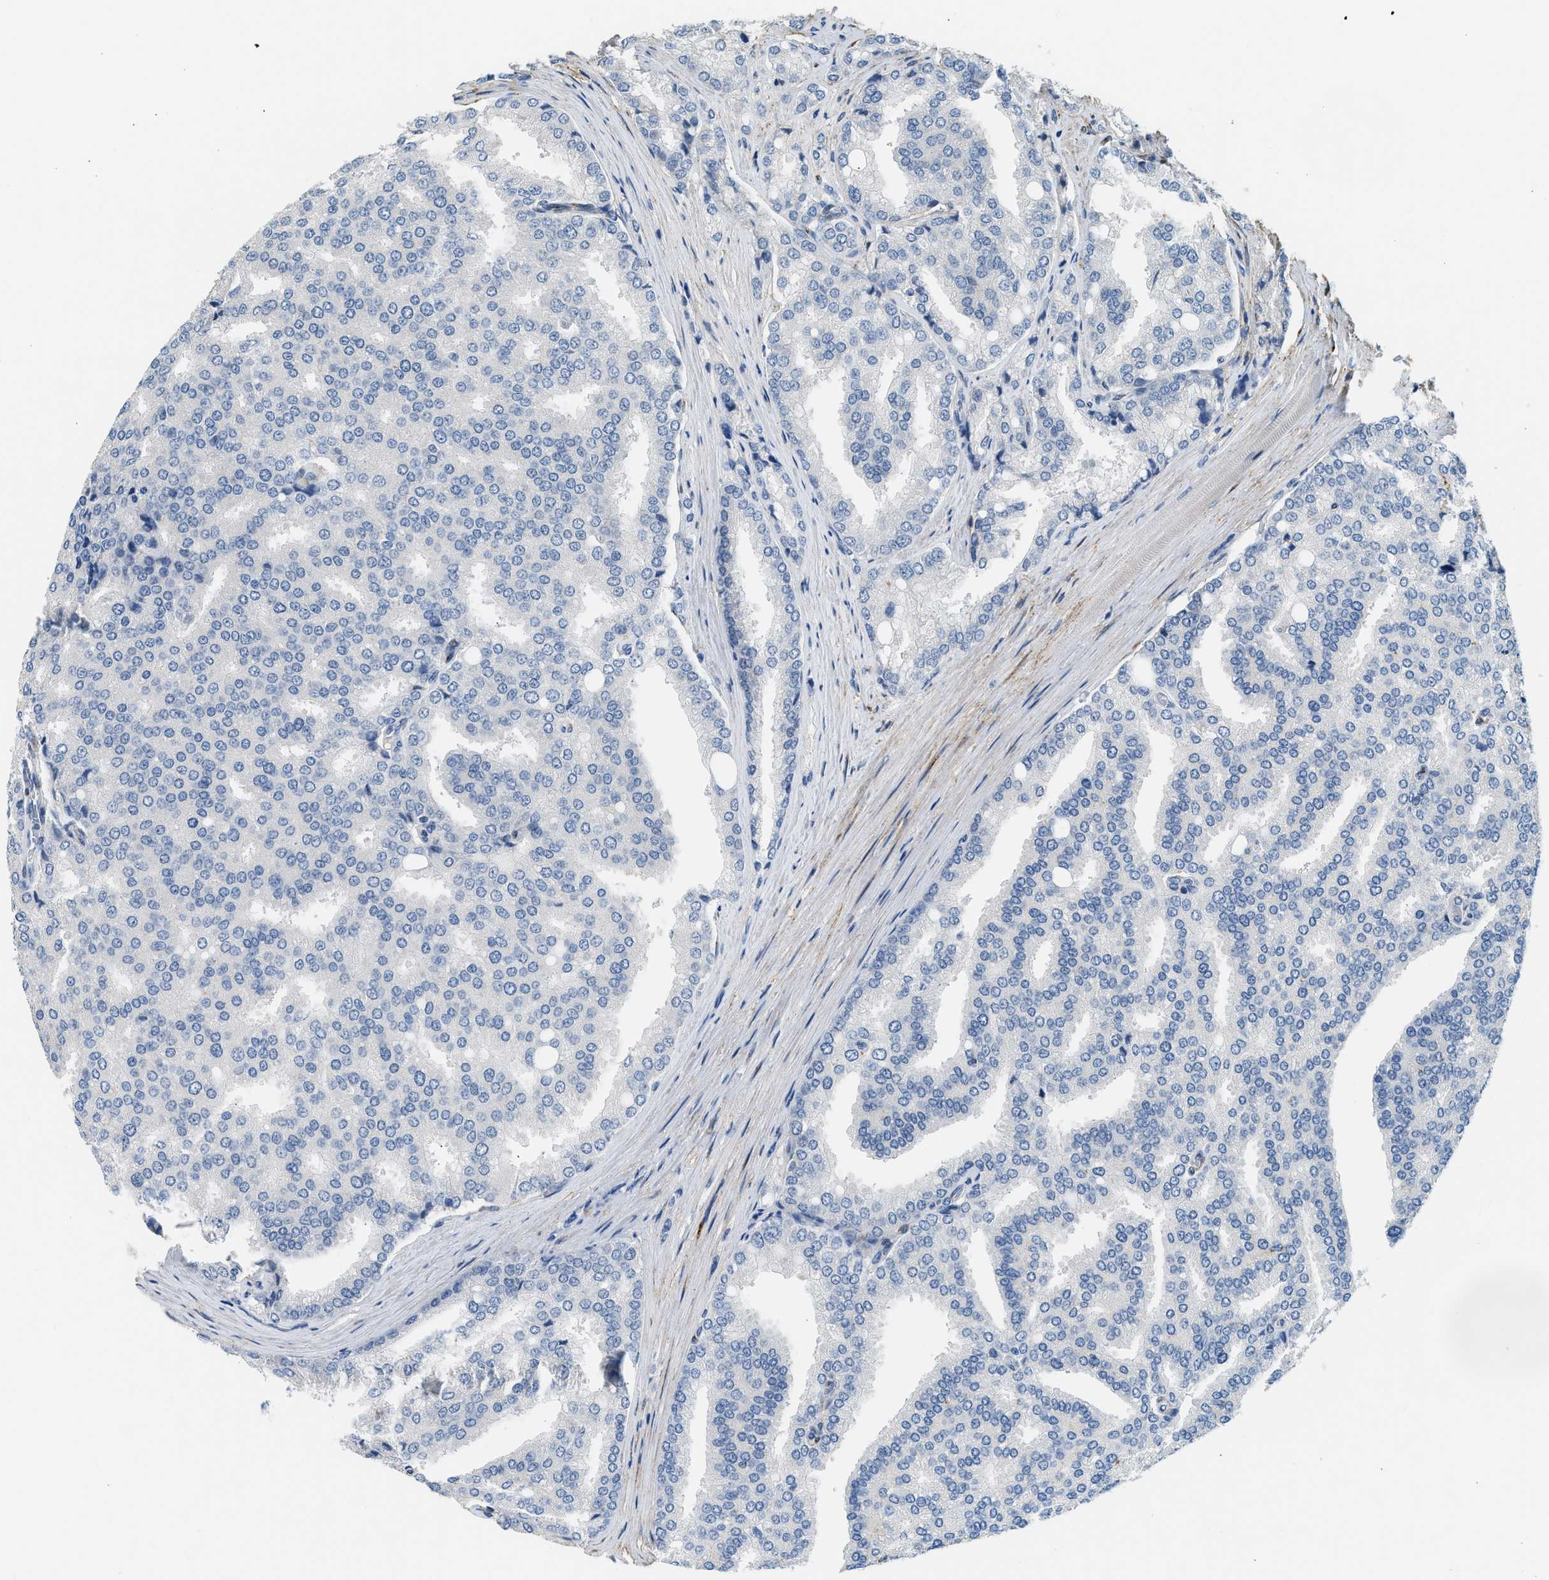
{"staining": {"intensity": "negative", "quantity": "none", "location": "none"}, "tissue": "prostate cancer", "cell_type": "Tumor cells", "image_type": "cancer", "snomed": [{"axis": "morphology", "description": "Adenocarcinoma, High grade"}, {"axis": "topography", "description": "Prostate"}], "caption": "Immunohistochemistry (IHC) photomicrograph of high-grade adenocarcinoma (prostate) stained for a protein (brown), which exhibits no expression in tumor cells. (Stains: DAB (3,3'-diaminobenzidine) immunohistochemistry (IHC) with hematoxylin counter stain, Microscopy: brightfield microscopy at high magnification).", "gene": "LRP1", "patient": {"sex": "male", "age": 50}}